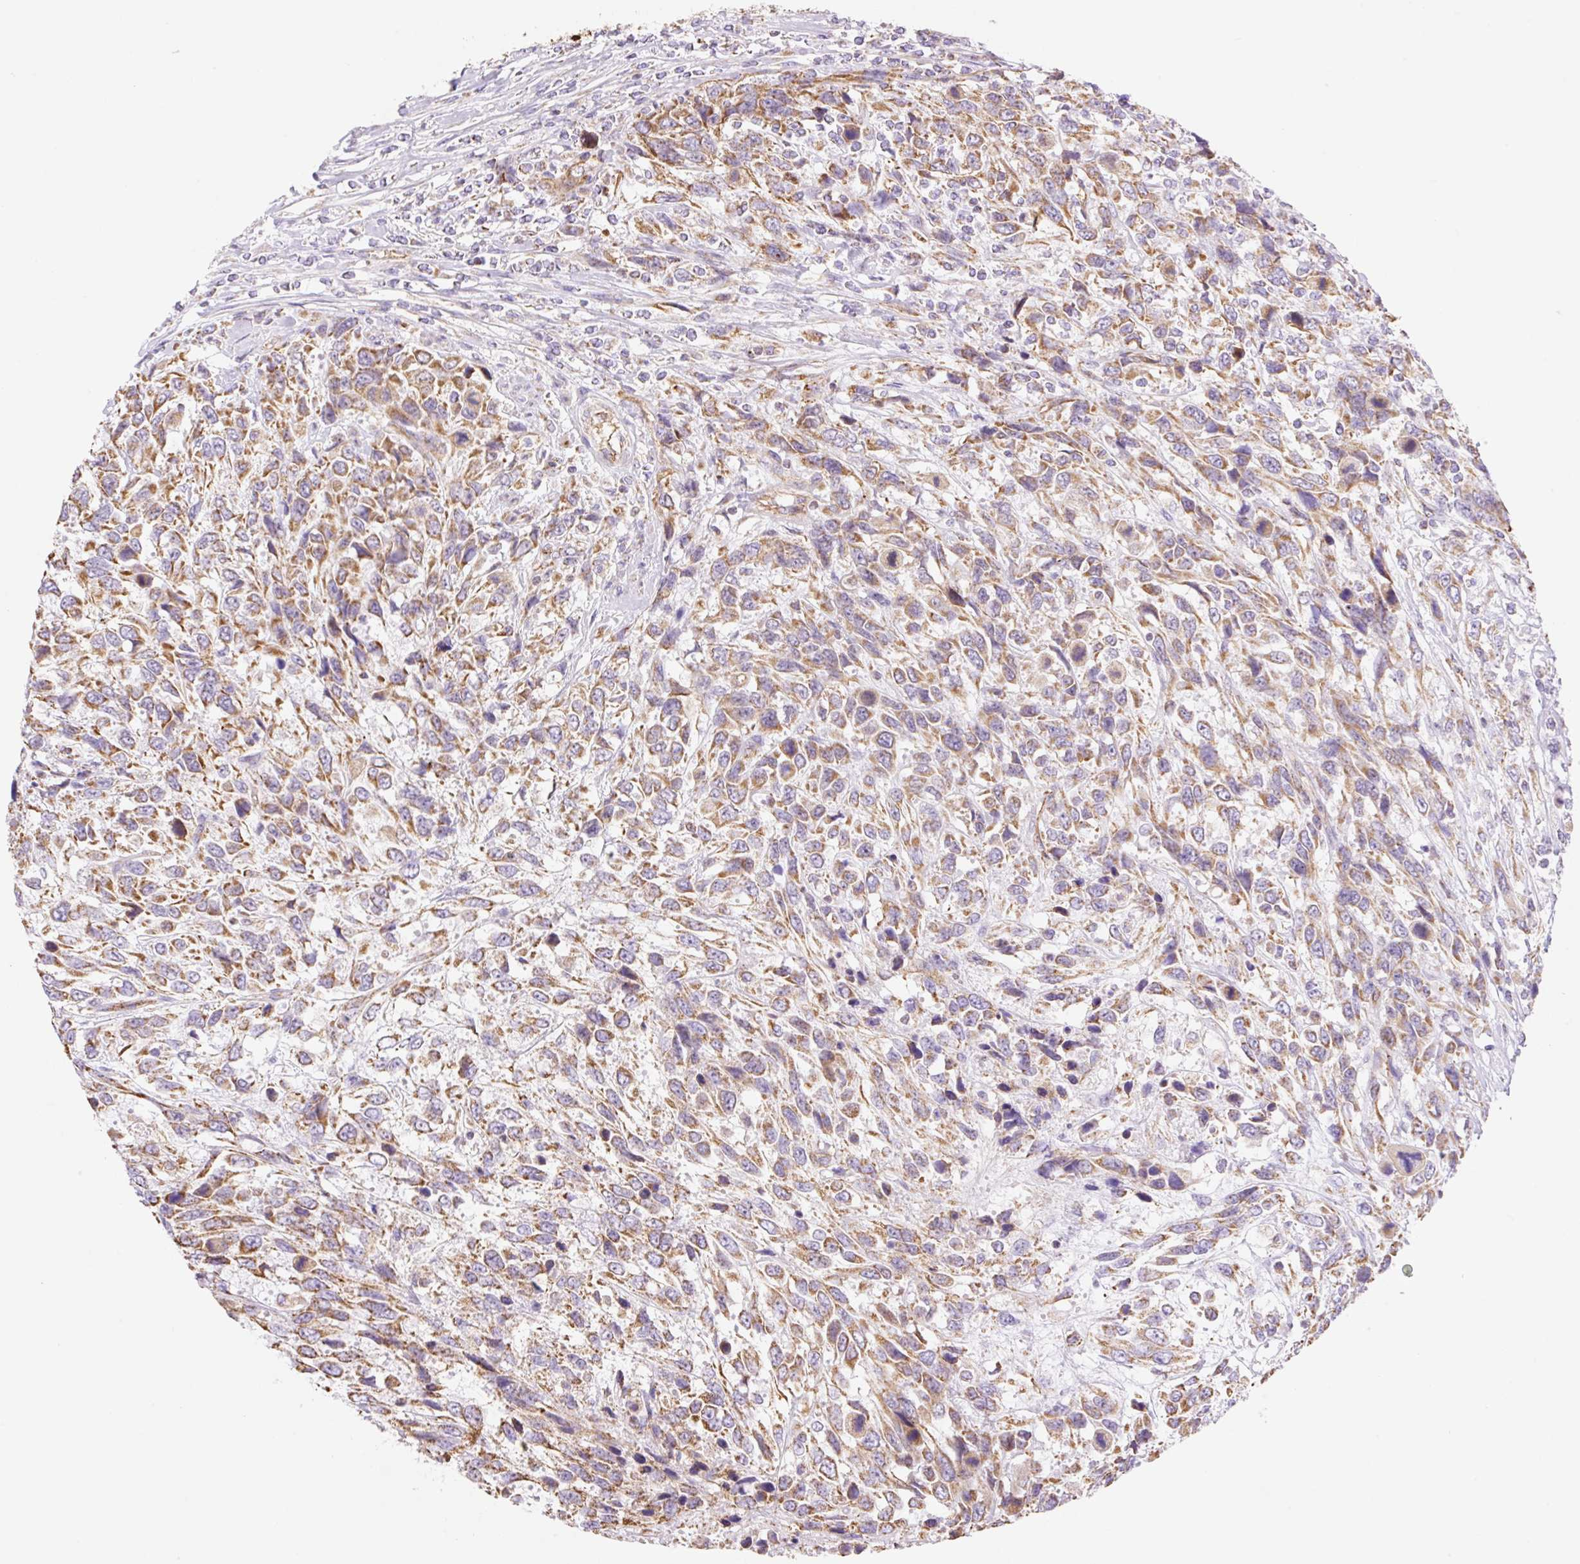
{"staining": {"intensity": "moderate", "quantity": ">75%", "location": "cytoplasmic/membranous"}, "tissue": "urothelial cancer", "cell_type": "Tumor cells", "image_type": "cancer", "snomed": [{"axis": "morphology", "description": "Urothelial carcinoma, High grade"}, {"axis": "topography", "description": "Urinary bladder"}], "caption": "Protein analysis of urothelial cancer tissue reveals moderate cytoplasmic/membranous expression in about >75% of tumor cells. (brown staining indicates protein expression, while blue staining denotes nuclei).", "gene": "ESAM", "patient": {"sex": "female", "age": 70}}